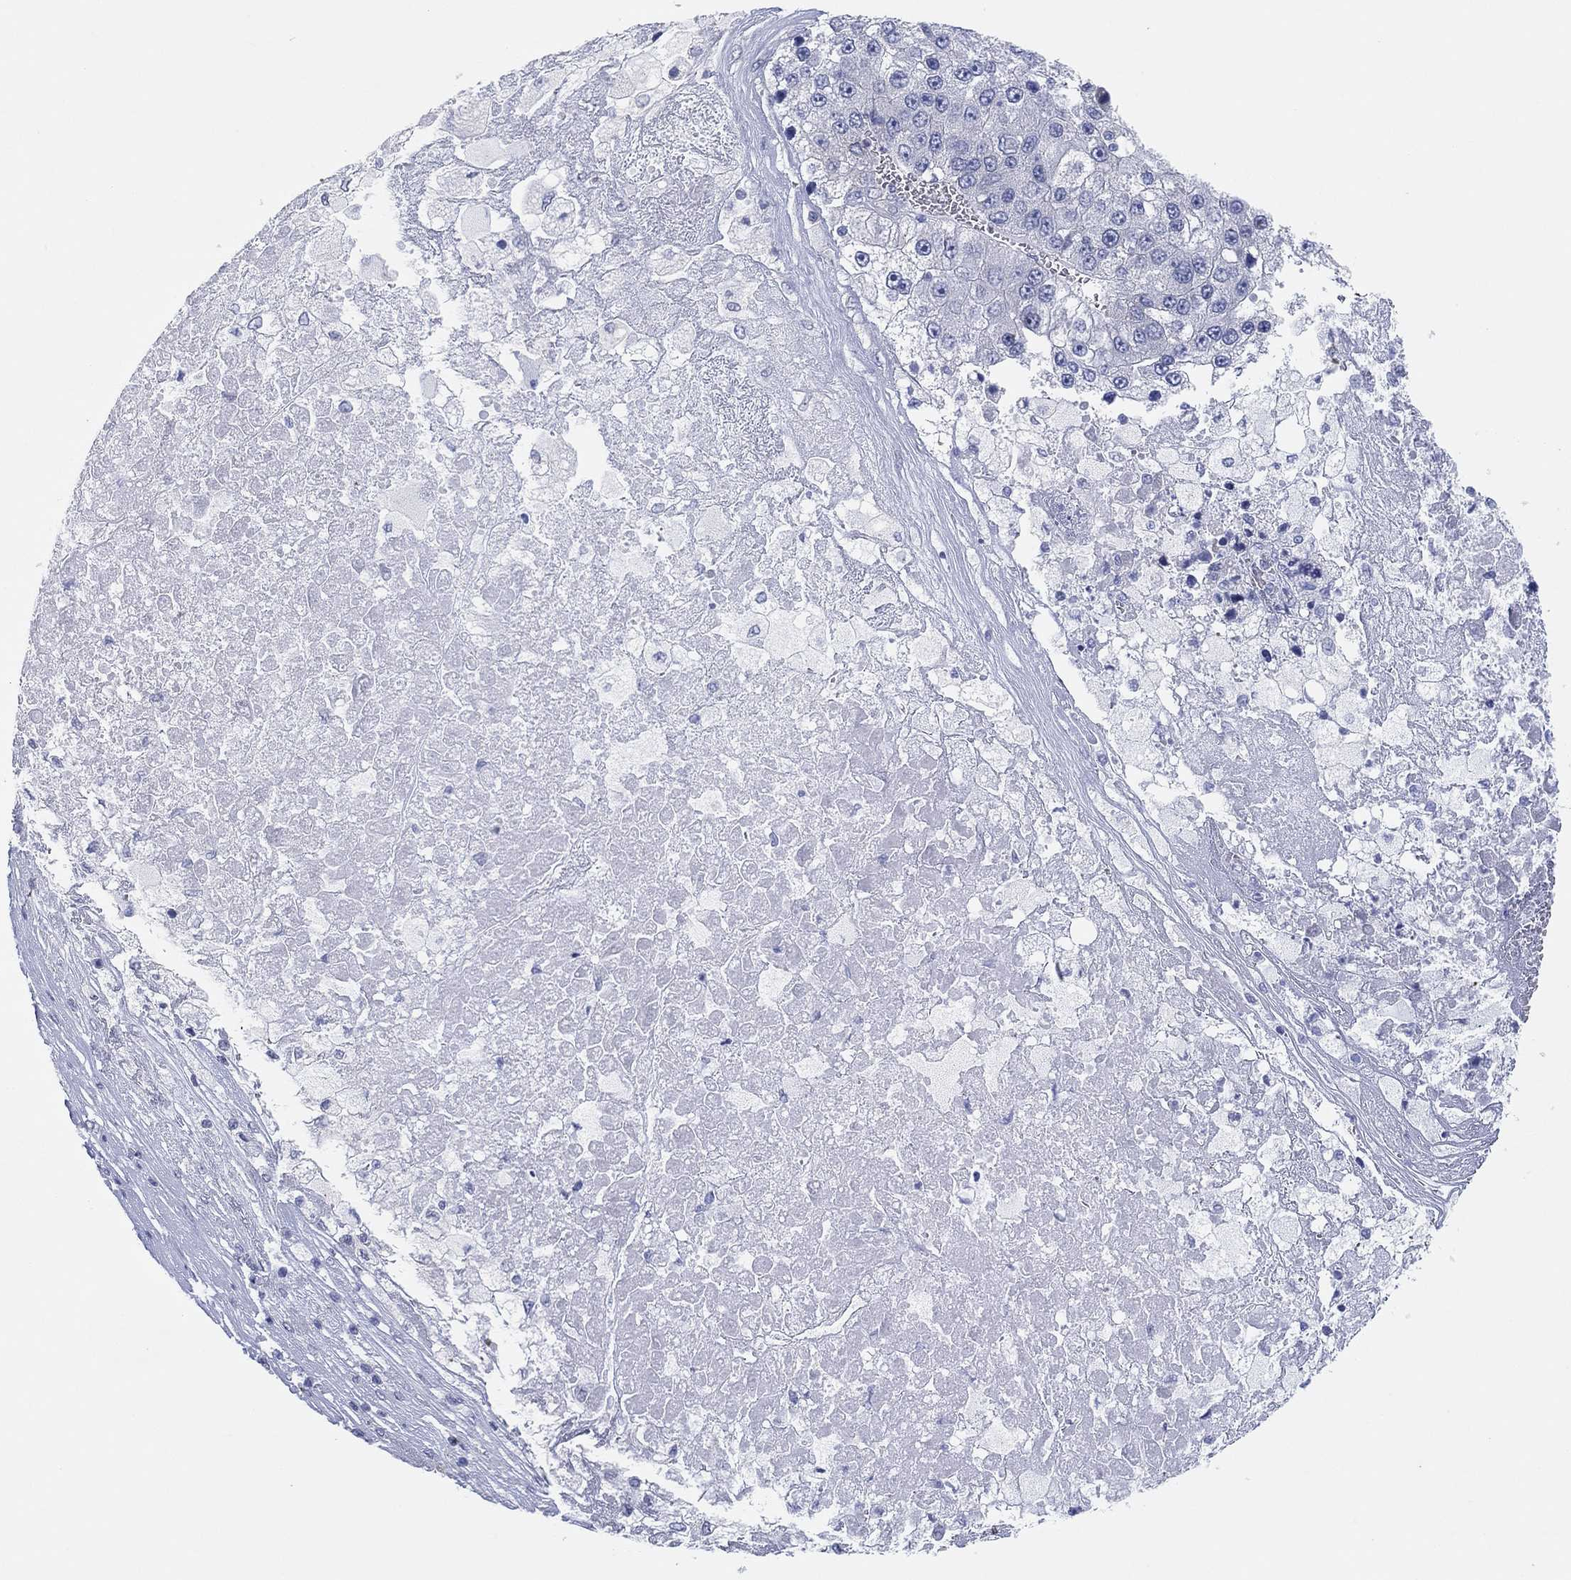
{"staining": {"intensity": "negative", "quantity": "none", "location": "none"}, "tissue": "liver cancer", "cell_type": "Tumor cells", "image_type": "cancer", "snomed": [{"axis": "morphology", "description": "Carcinoma, Hepatocellular, NOS"}, {"axis": "topography", "description": "Liver"}], "caption": "The immunohistochemistry (IHC) photomicrograph has no significant staining in tumor cells of hepatocellular carcinoma (liver) tissue.", "gene": "HEATR4", "patient": {"sex": "female", "age": 73}}